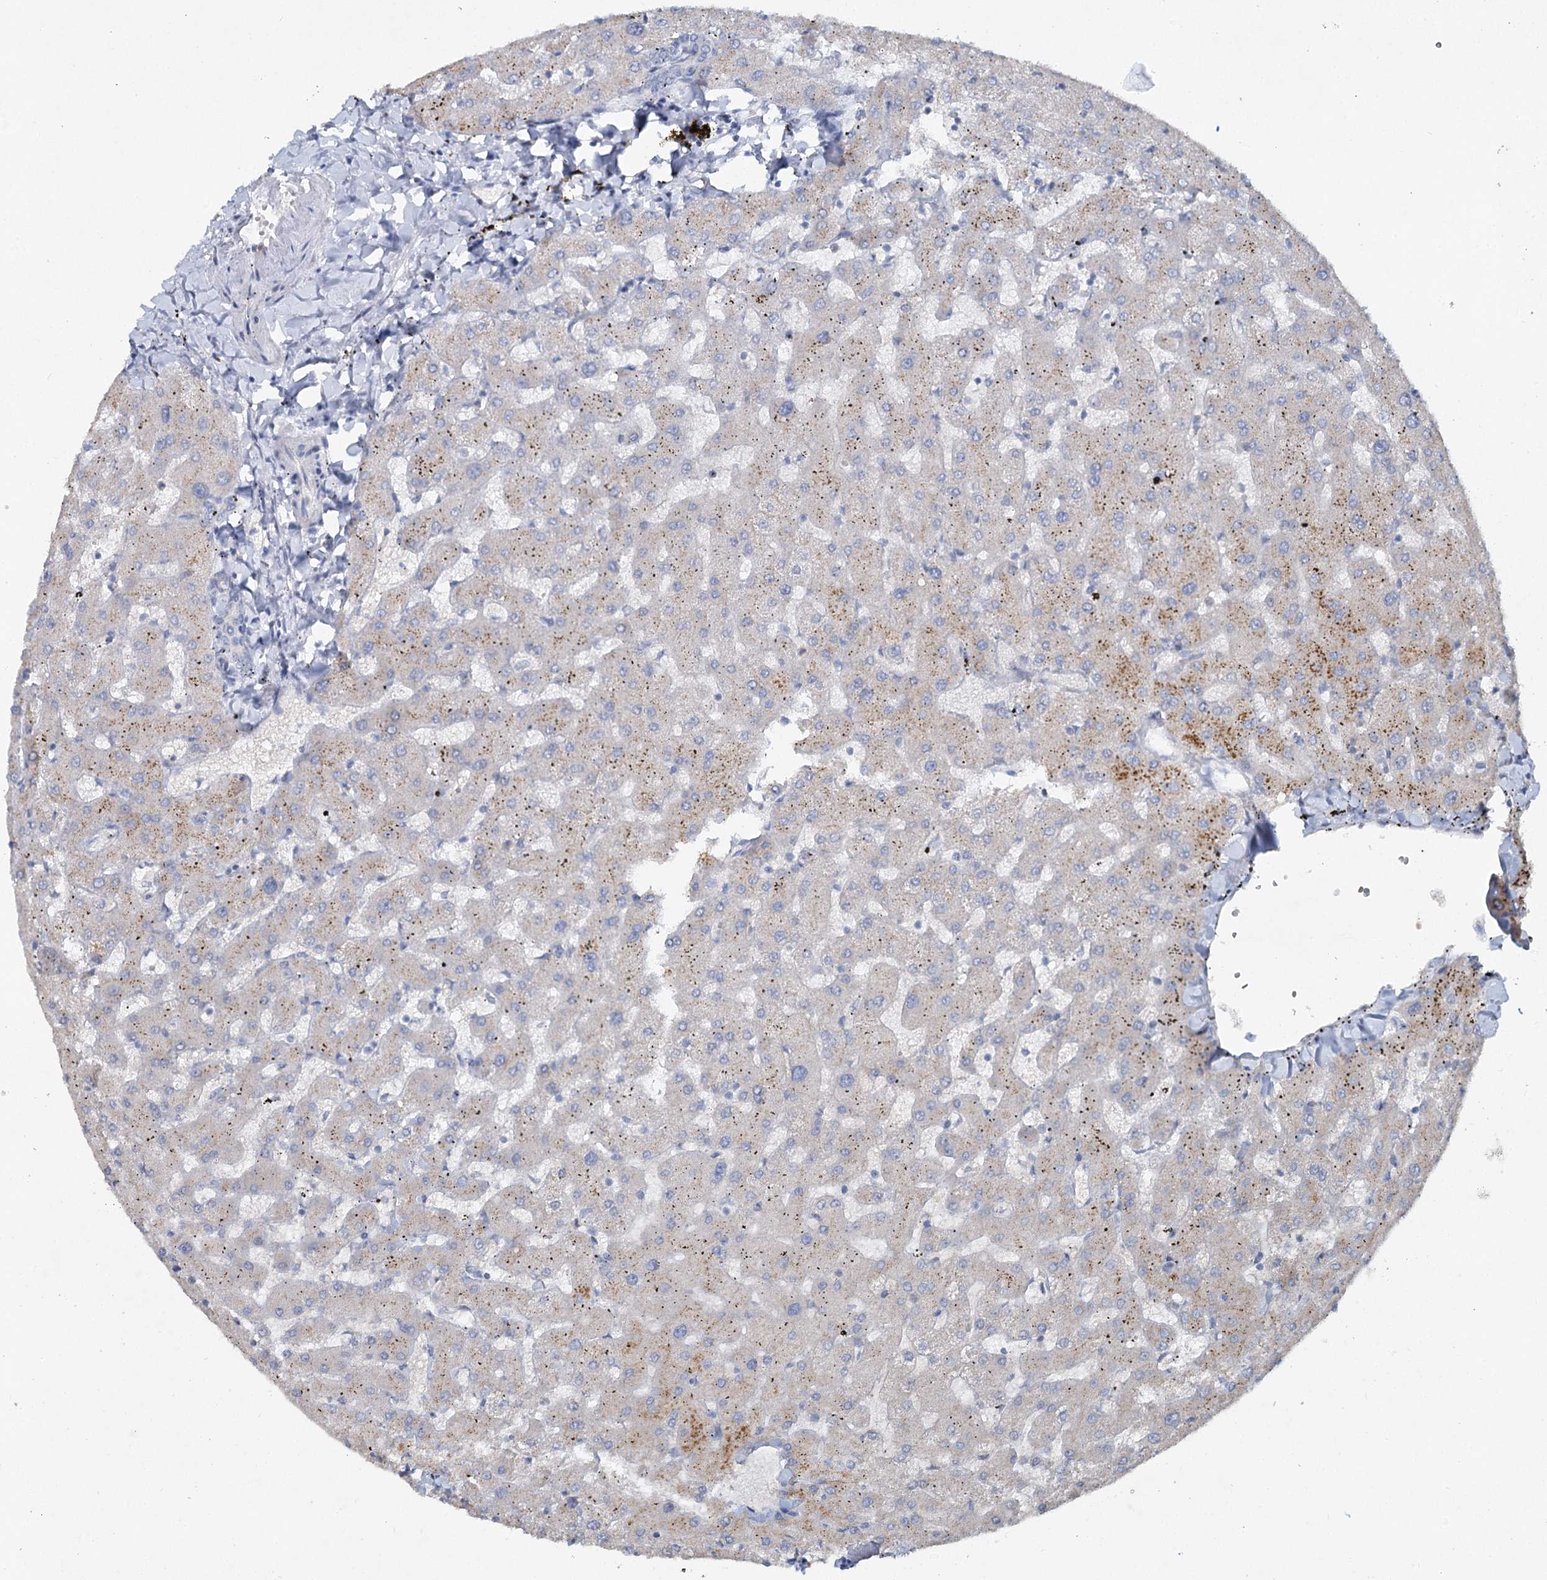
{"staining": {"intensity": "negative", "quantity": "none", "location": "none"}, "tissue": "liver", "cell_type": "Cholangiocytes", "image_type": "normal", "snomed": [{"axis": "morphology", "description": "Normal tissue, NOS"}, {"axis": "topography", "description": "Liver"}], "caption": "This is an IHC micrograph of normal liver. There is no staining in cholangiocytes.", "gene": "RFX6", "patient": {"sex": "female", "age": 63}}